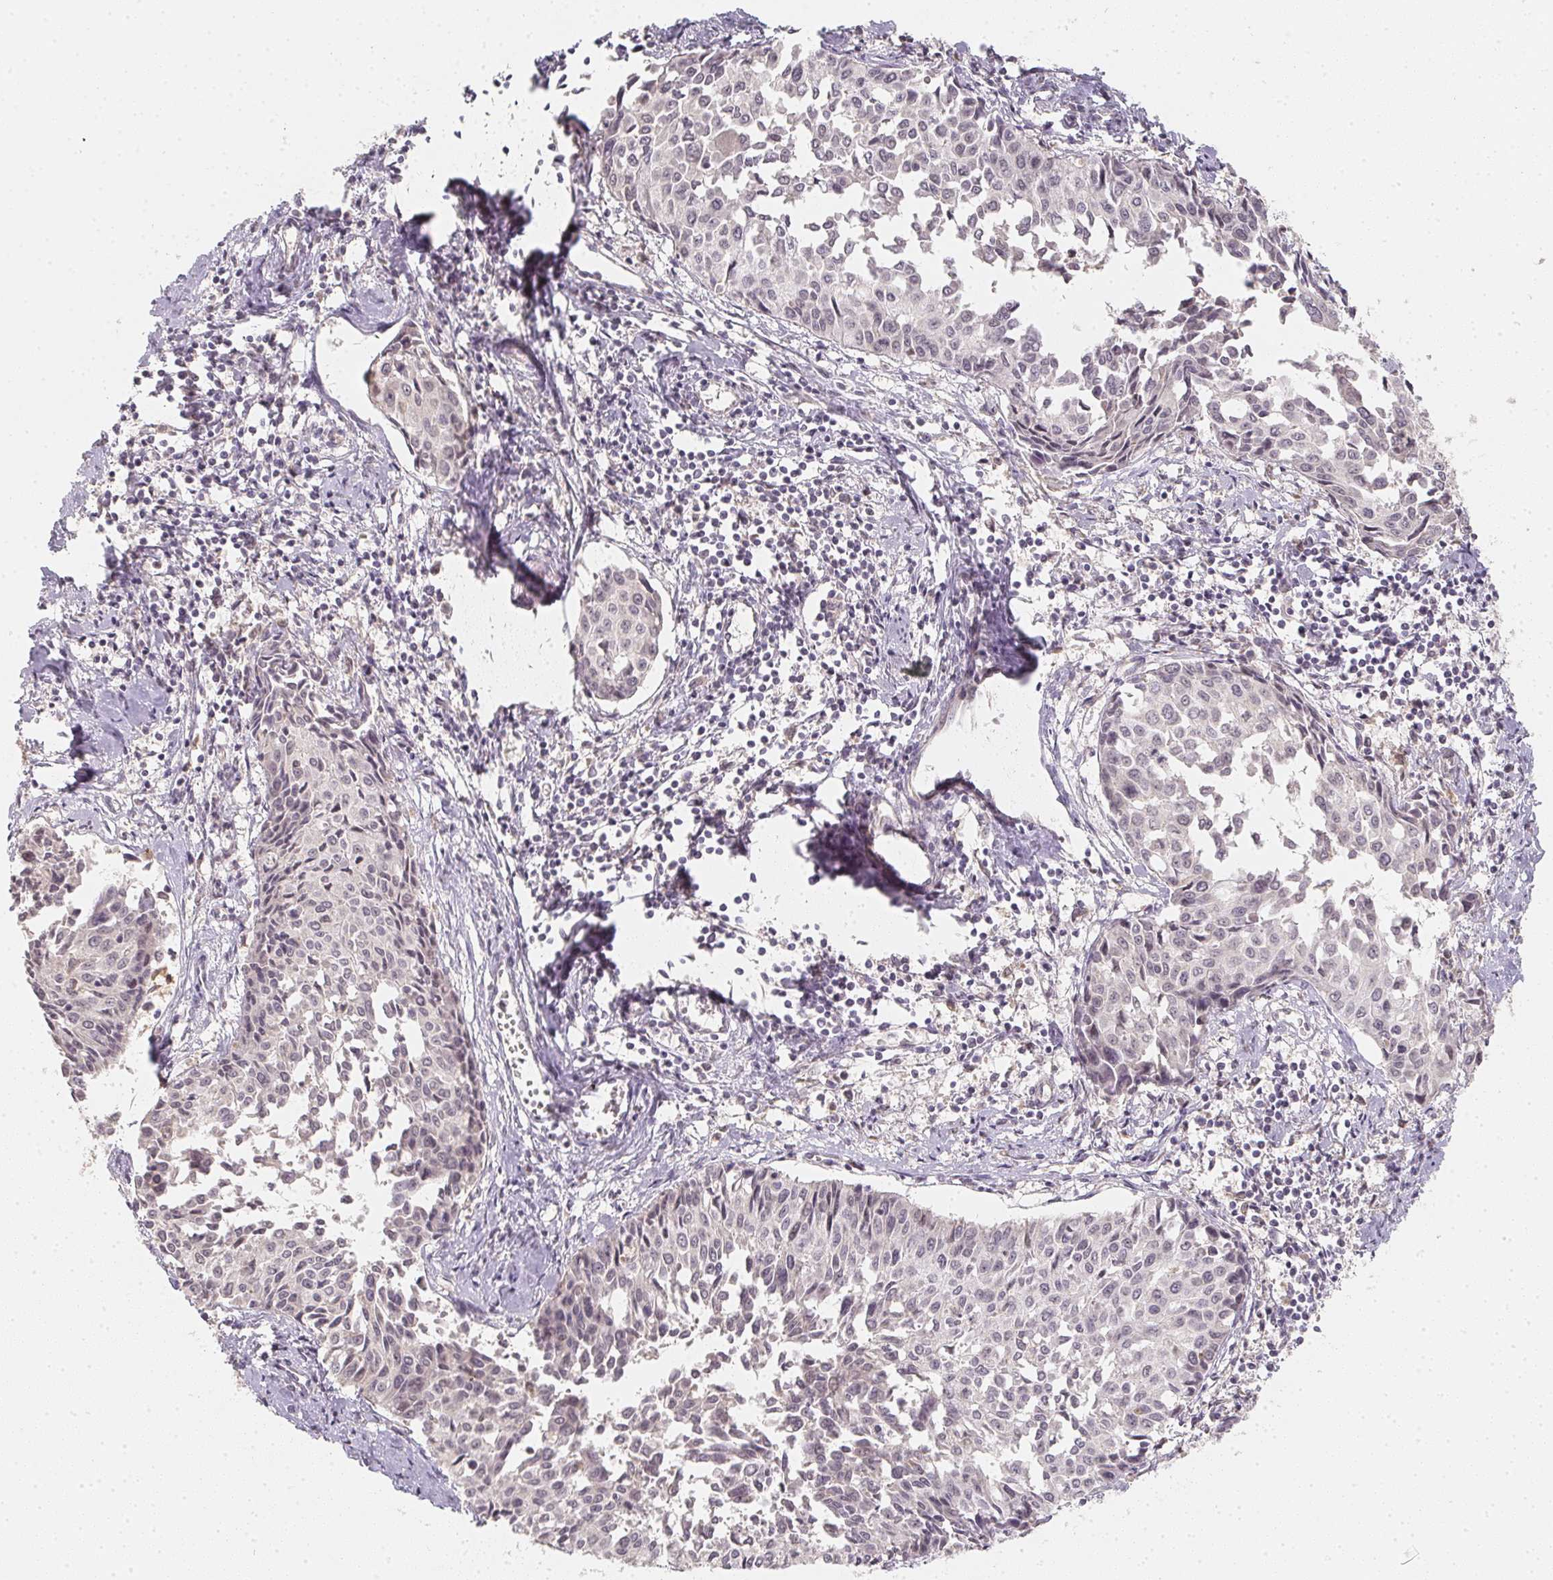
{"staining": {"intensity": "negative", "quantity": "none", "location": "none"}, "tissue": "cervical cancer", "cell_type": "Tumor cells", "image_type": "cancer", "snomed": [{"axis": "morphology", "description": "Squamous cell carcinoma, NOS"}, {"axis": "topography", "description": "Cervix"}], "caption": "Tumor cells show no significant protein staining in squamous cell carcinoma (cervical).", "gene": "SOAT1", "patient": {"sex": "female", "age": 50}}